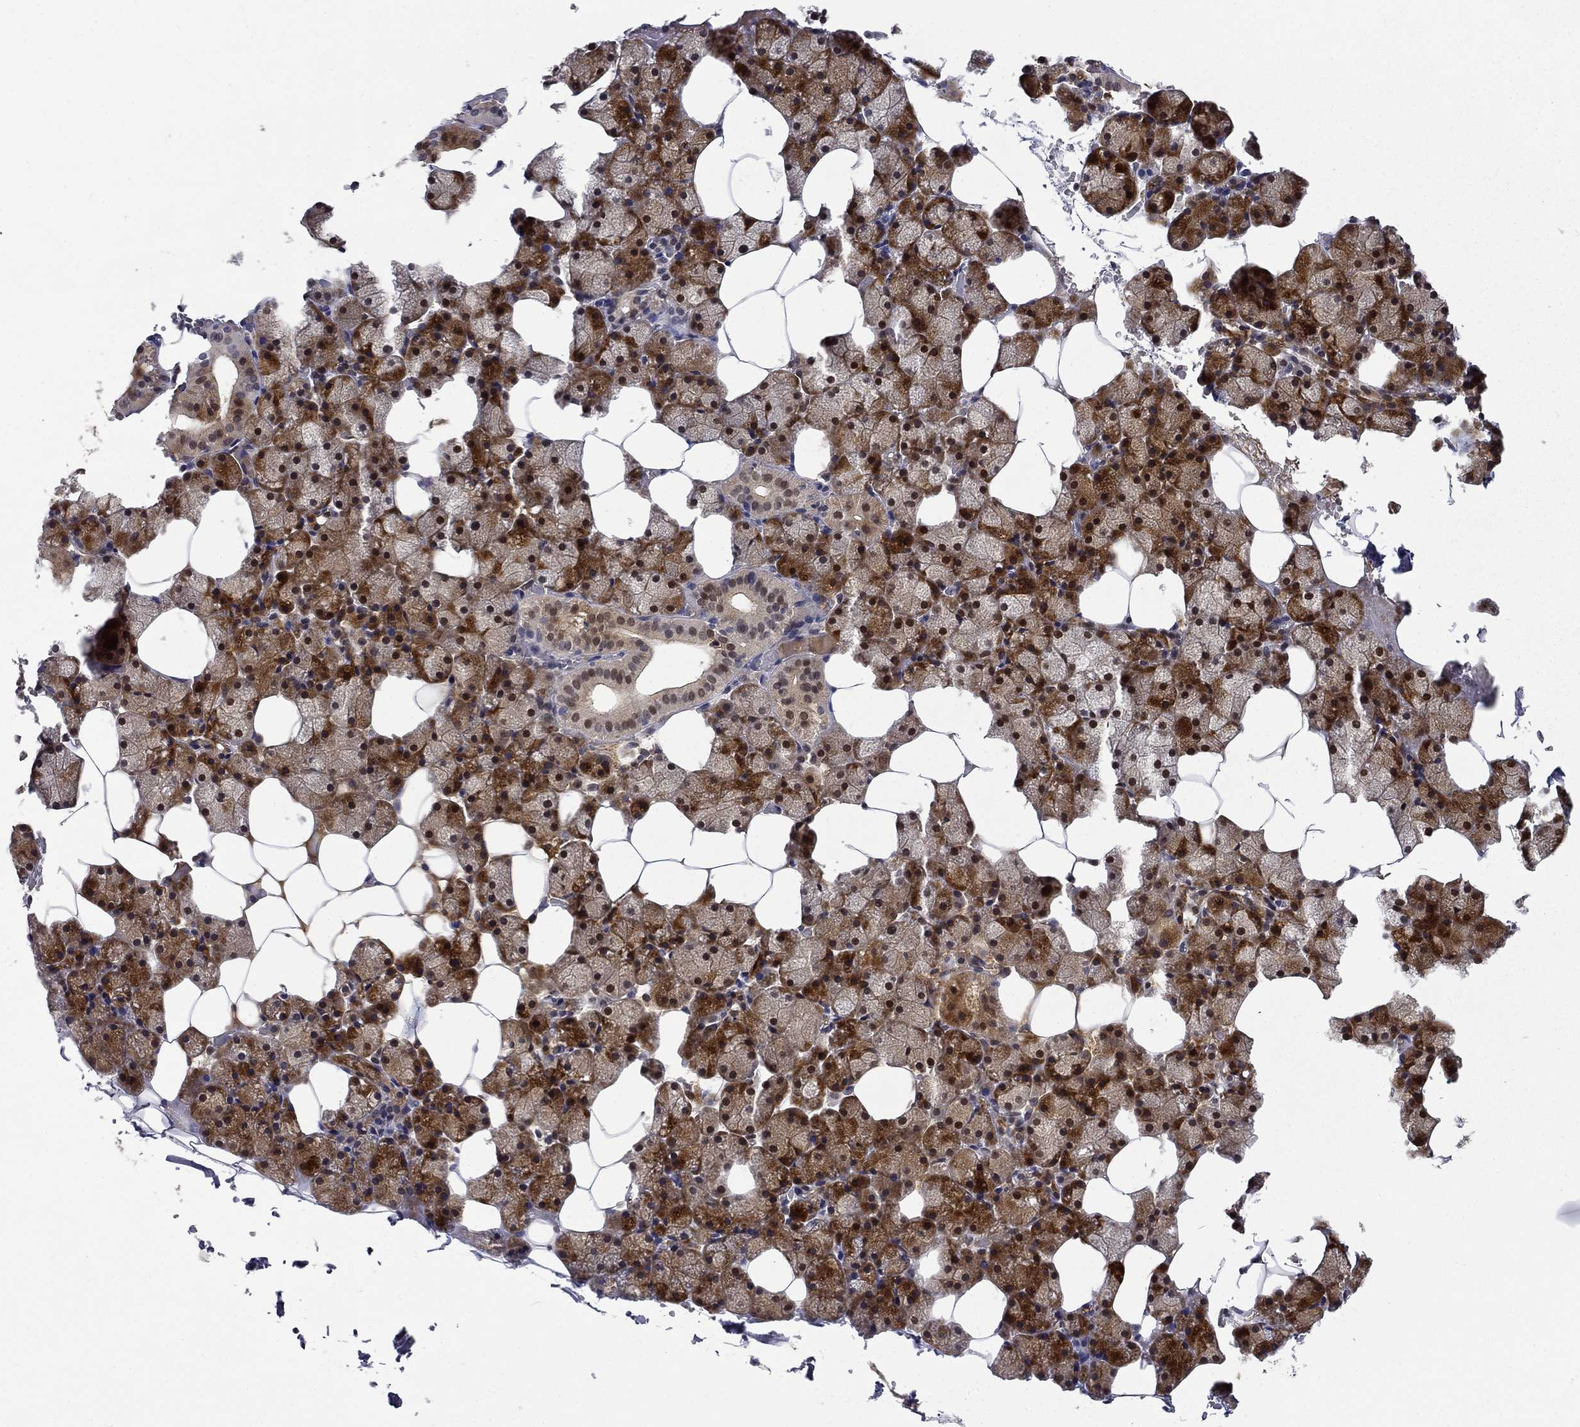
{"staining": {"intensity": "strong", "quantity": "<25%", "location": "cytoplasmic/membranous,nuclear"}, "tissue": "salivary gland", "cell_type": "Glandular cells", "image_type": "normal", "snomed": [{"axis": "morphology", "description": "Normal tissue, NOS"}, {"axis": "topography", "description": "Salivary gland"}], "caption": "Salivary gland stained with immunohistochemistry (IHC) displays strong cytoplasmic/membranous,nuclear expression in about <25% of glandular cells. The staining was performed using DAB (3,3'-diaminobenzidine) to visualize the protein expression in brown, while the nuclei were stained in blue with hematoxylin (Magnification: 20x).", "gene": "DDTL", "patient": {"sex": "male", "age": 38}}